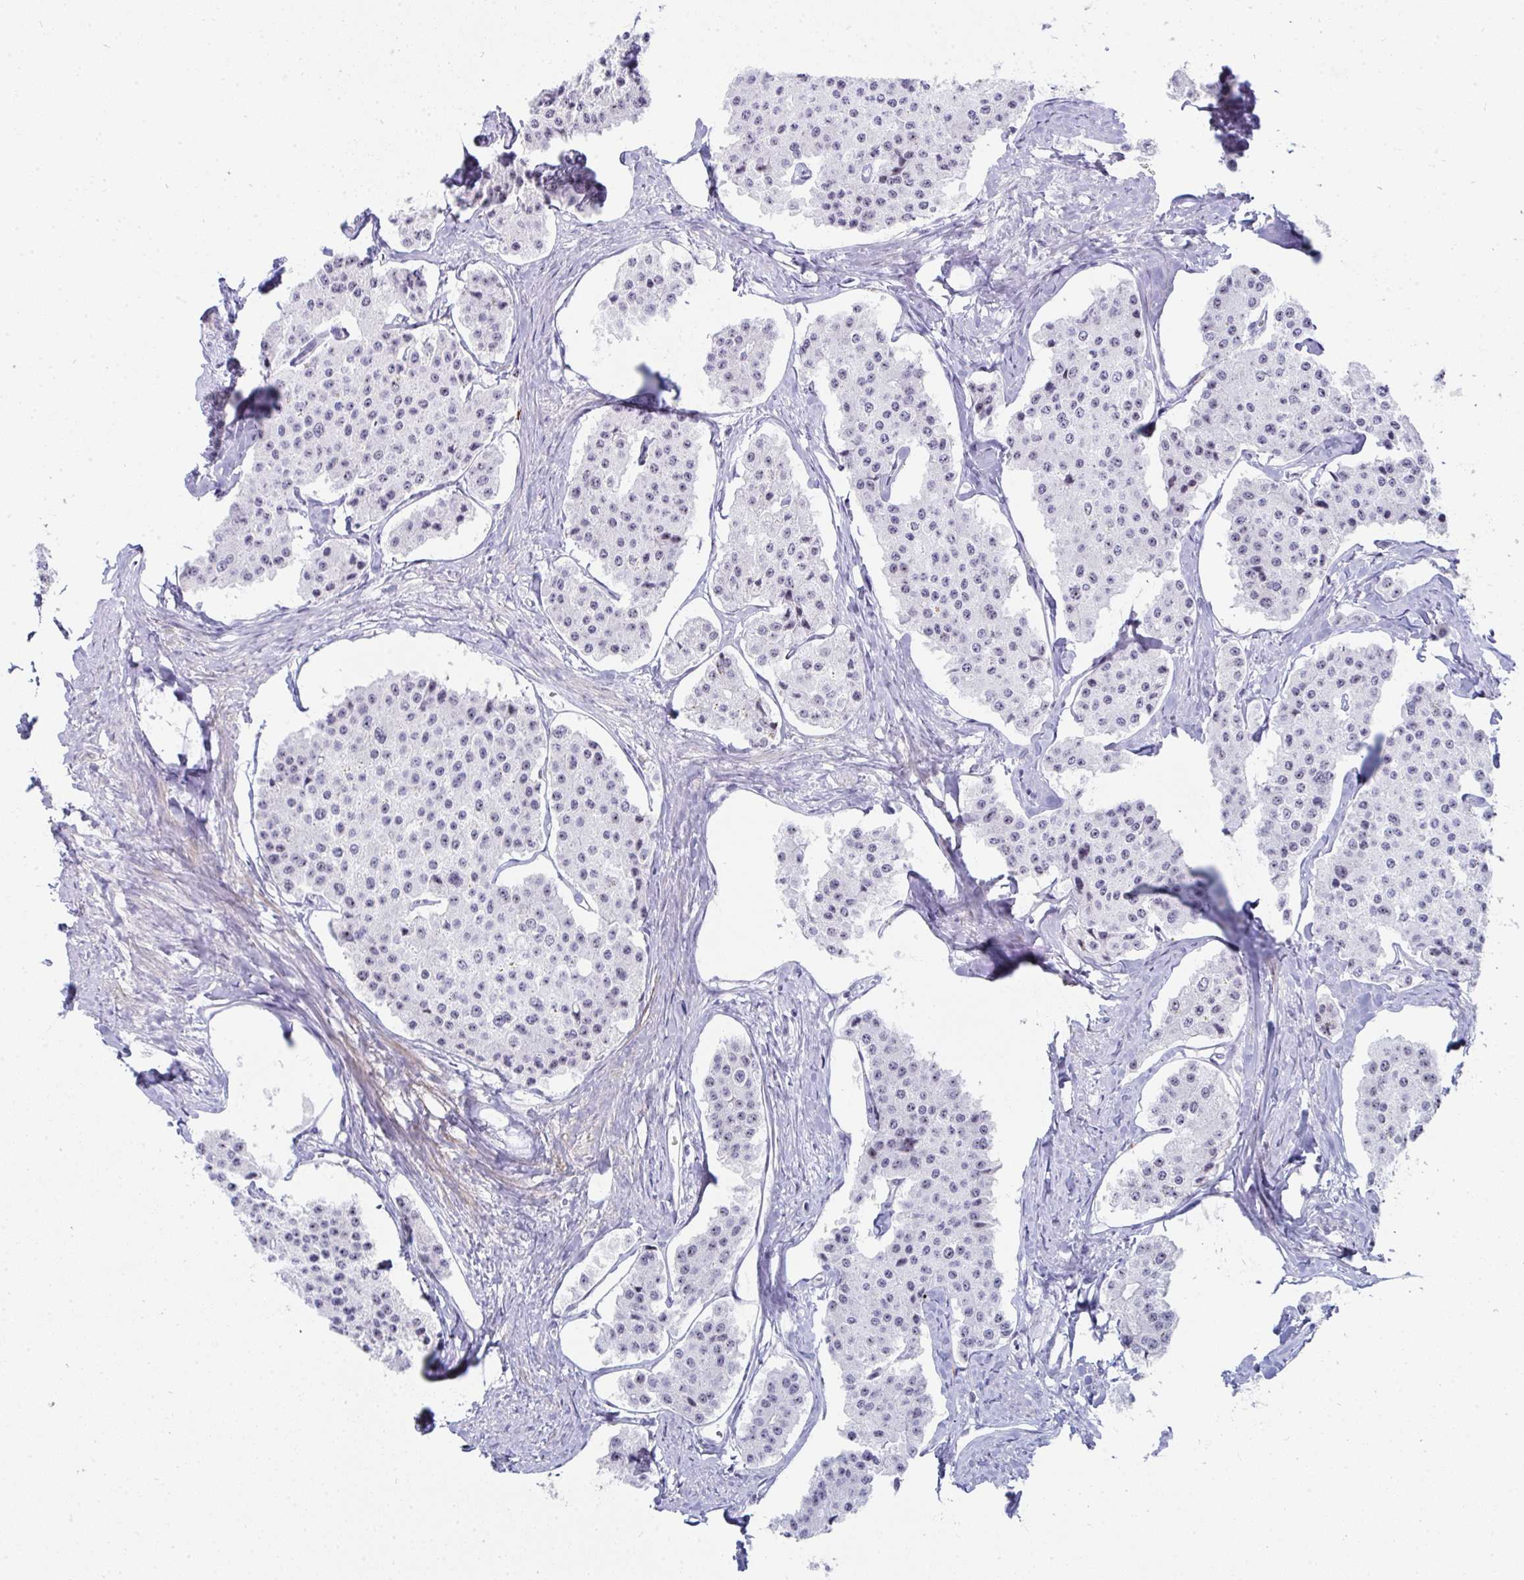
{"staining": {"intensity": "weak", "quantity": "<25%", "location": "nuclear"}, "tissue": "carcinoid", "cell_type": "Tumor cells", "image_type": "cancer", "snomed": [{"axis": "morphology", "description": "Carcinoid, malignant, NOS"}, {"axis": "topography", "description": "Small intestine"}], "caption": "IHC of human carcinoid reveals no expression in tumor cells. (Stains: DAB IHC with hematoxylin counter stain, Microscopy: brightfield microscopy at high magnification).", "gene": "NOP10", "patient": {"sex": "female", "age": 65}}